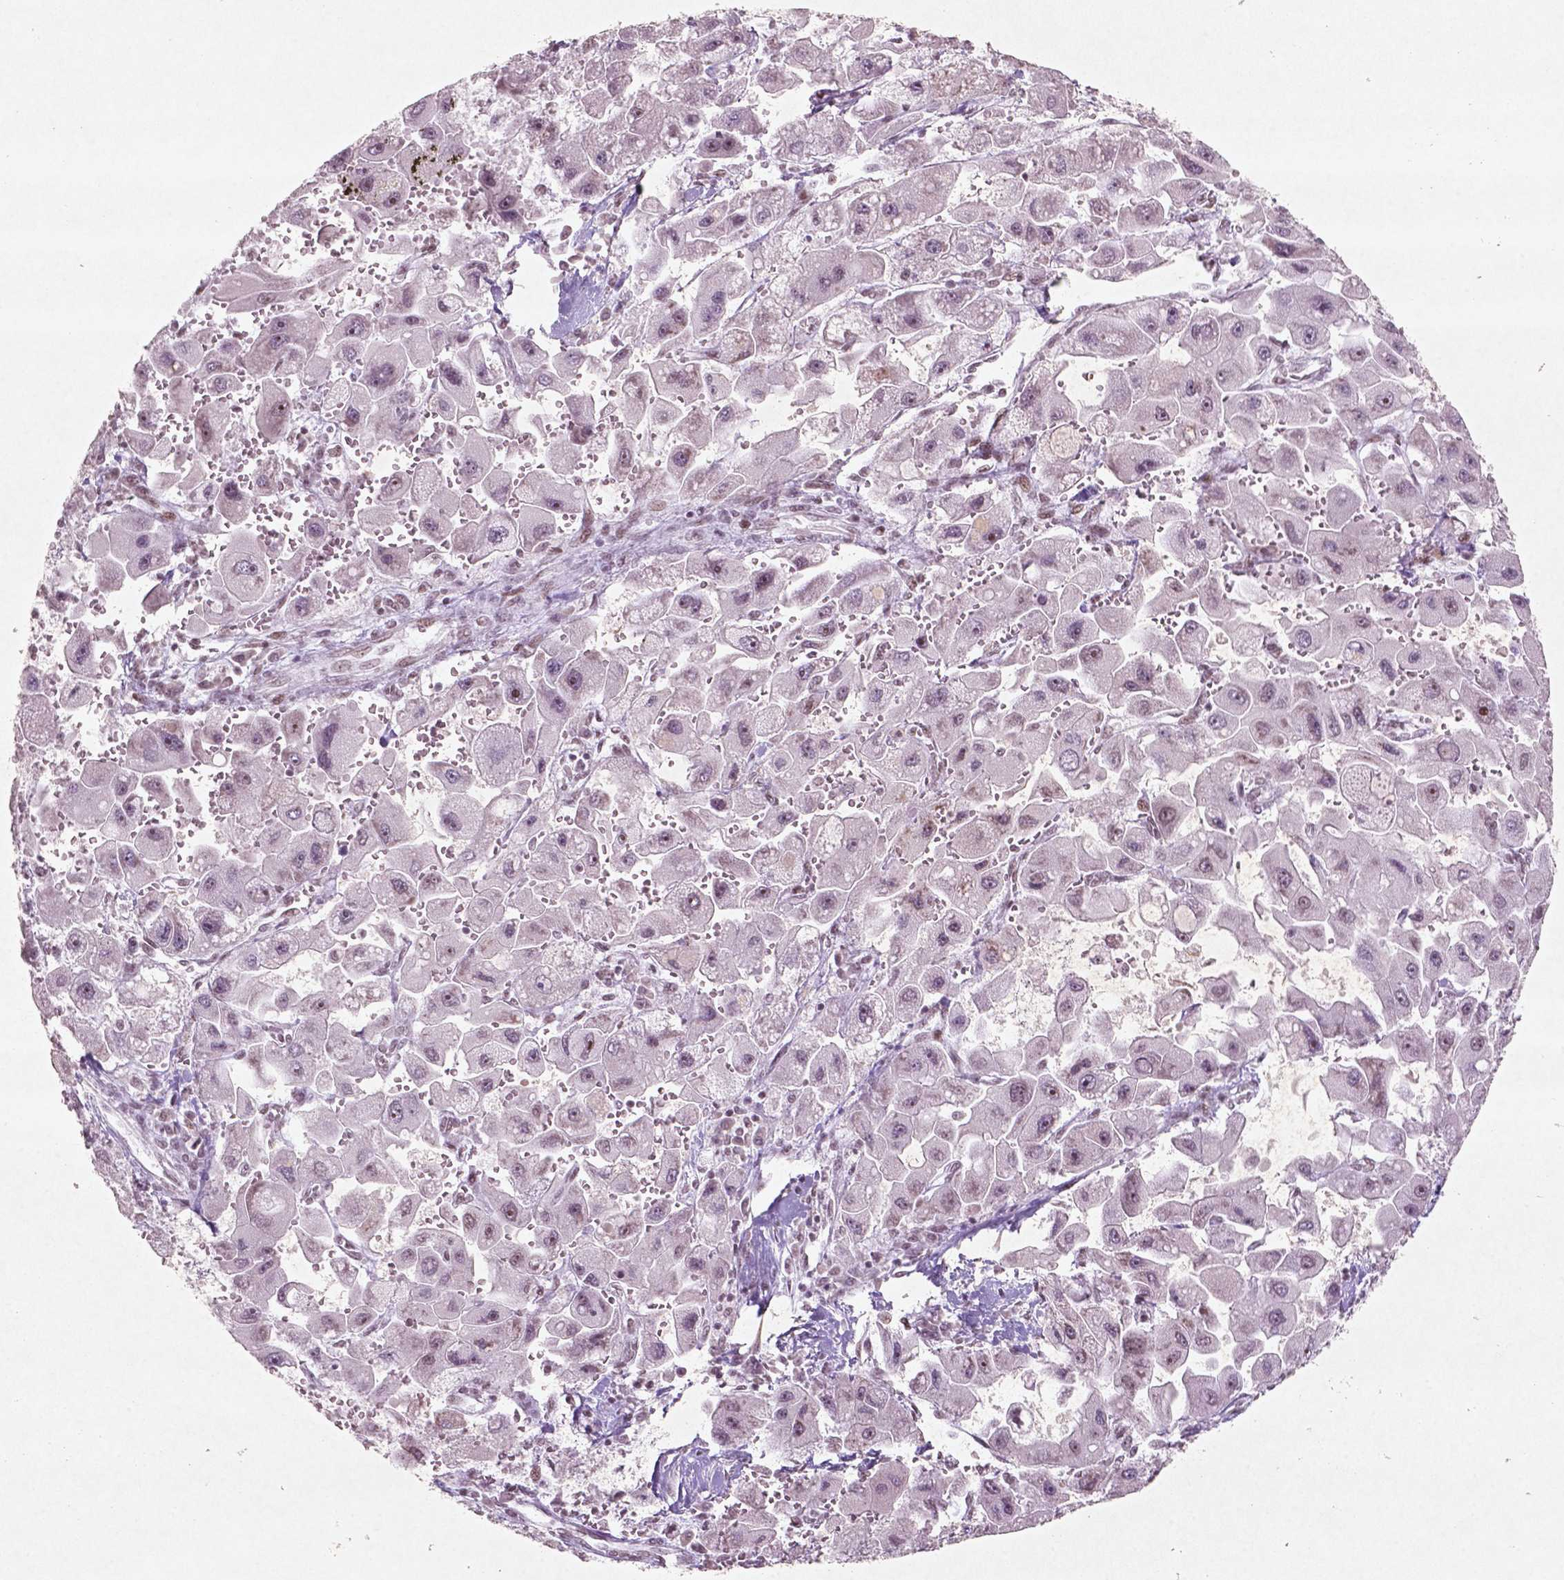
{"staining": {"intensity": "weak", "quantity": "25%-75%", "location": "nuclear"}, "tissue": "liver cancer", "cell_type": "Tumor cells", "image_type": "cancer", "snomed": [{"axis": "morphology", "description": "Carcinoma, Hepatocellular, NOS"}, {"axis": "topography", "description": "Liver"}], "caption": "Protein staining demonstrates weak nuclear expression in approximately 25%-75% of tumor cells in liver cancer (hepatocellular carcinoma). The staining was performed using DAB, with brown indicating positive protein expression. Nuclei are stained blue with hematoxylin.", "gene": "HMG20B", "patient": {"sex": "male", "age": 24}}